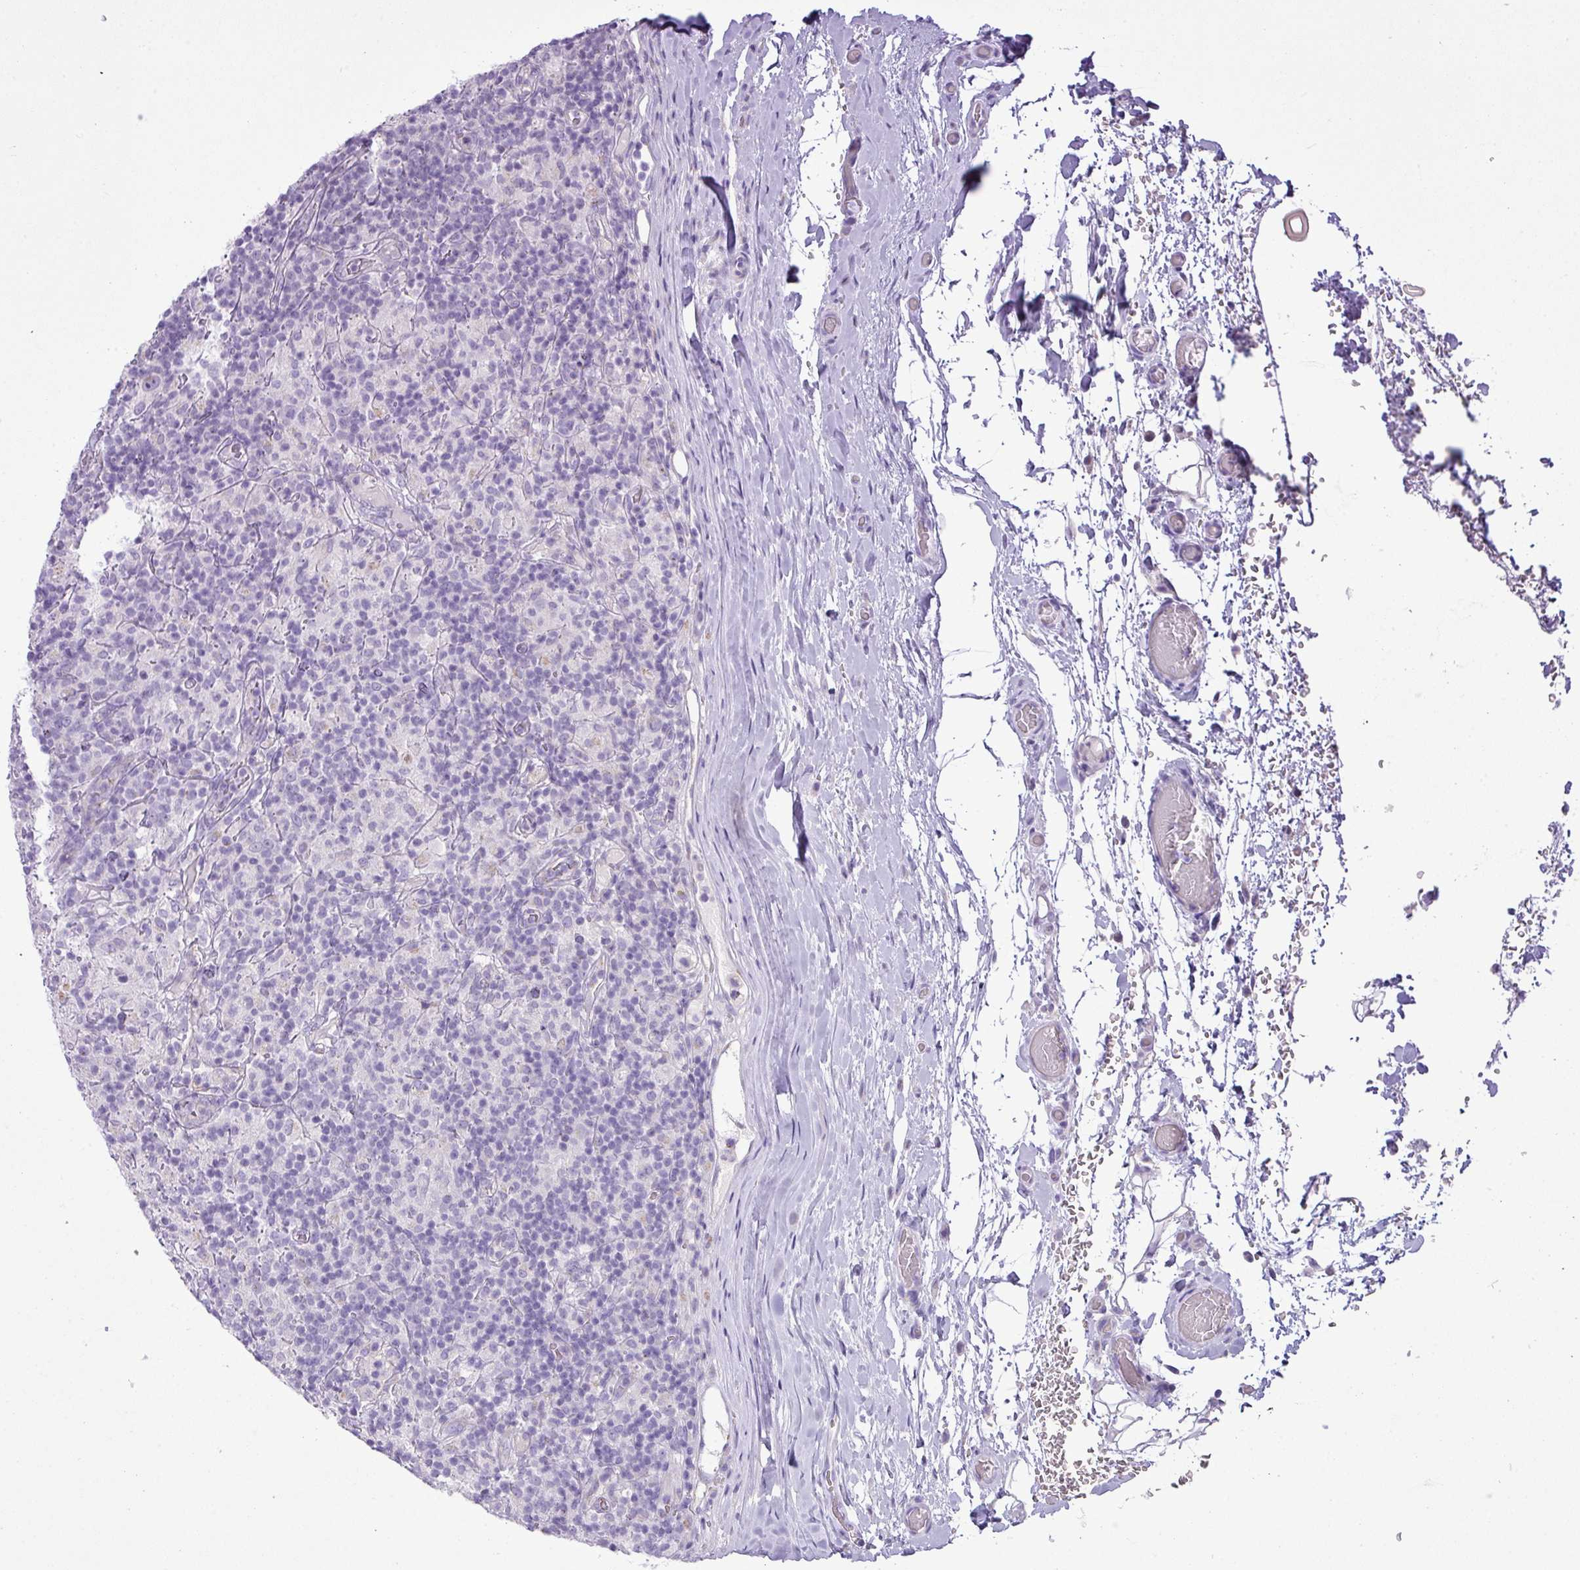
{"staining": {"intensity": "negative", "quantity": "none", "location": "none"}, "tissue": "lymphoma", "cell_type": "Tumor cells", "image_type": "cancer", "snomed": [{"axis": "morphology", "description": "Hodgkin's disease, NOS"}, {"axis": "topography", "description": "Lymph node"}], "caption": "There is no significant expression in tumor cells of Hodgkin's disease.", "gene": "FAM43A", "patient": {"sex": "male", "age": 70}}